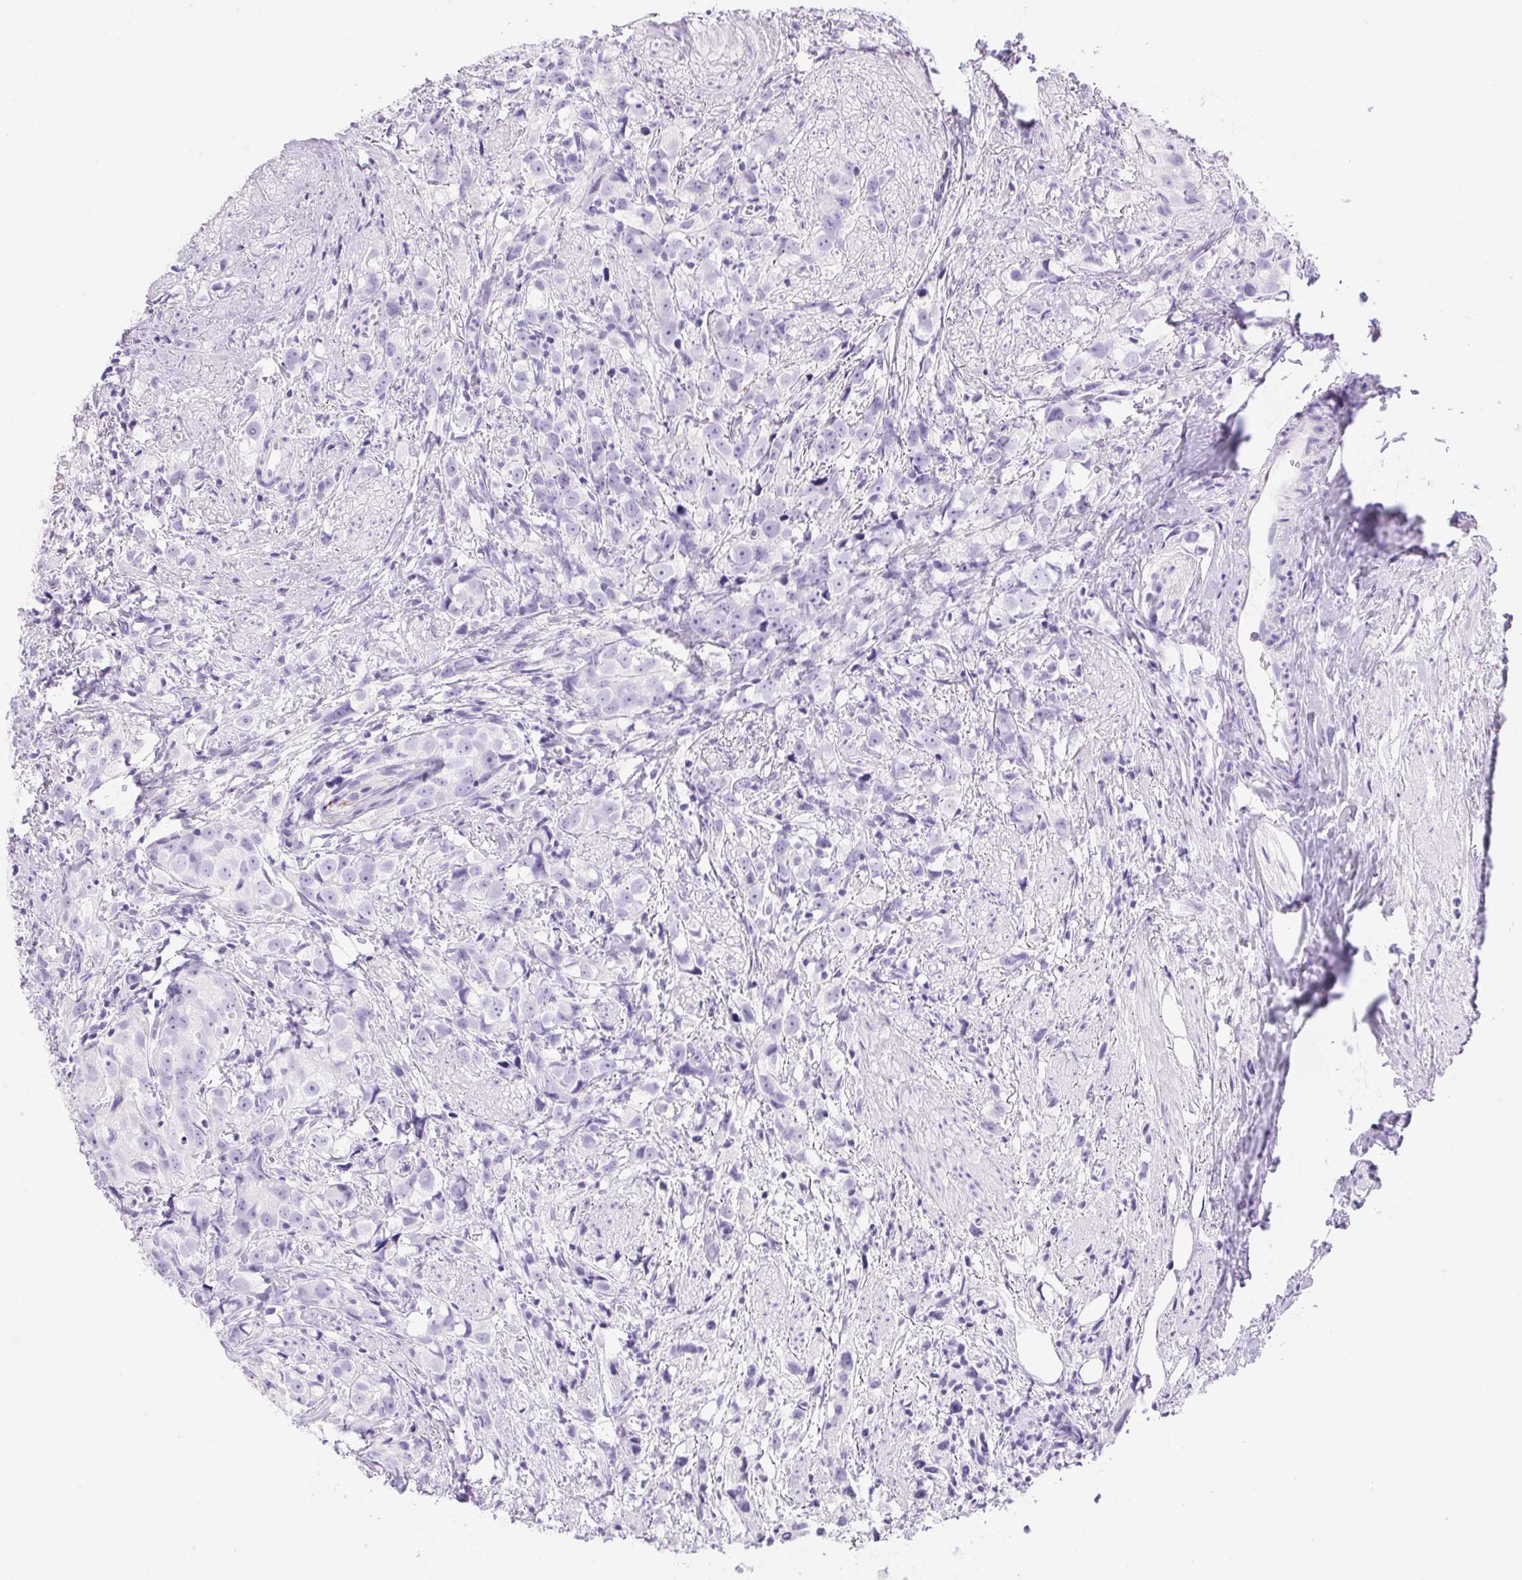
{"staining": {"intensity": "negative", "quantity": "none", "location": "none"}, "tissue": "prostate cancer", "cell_type": "Tumor cells", "image_type": "cancer", "snomed": [{"axis": "morphology", "description": "Adenocarcinoma, High grade"}, {"axis": "topography", "description": "Prostate"}], "caption": "The micrograph shows no significant positivity in tumor cells of high-grade adenocarcinoma (prostate). Nuclei are stained in blue.", "gene": "ERP27", "patient": {"sex": "male", "age": 68}}